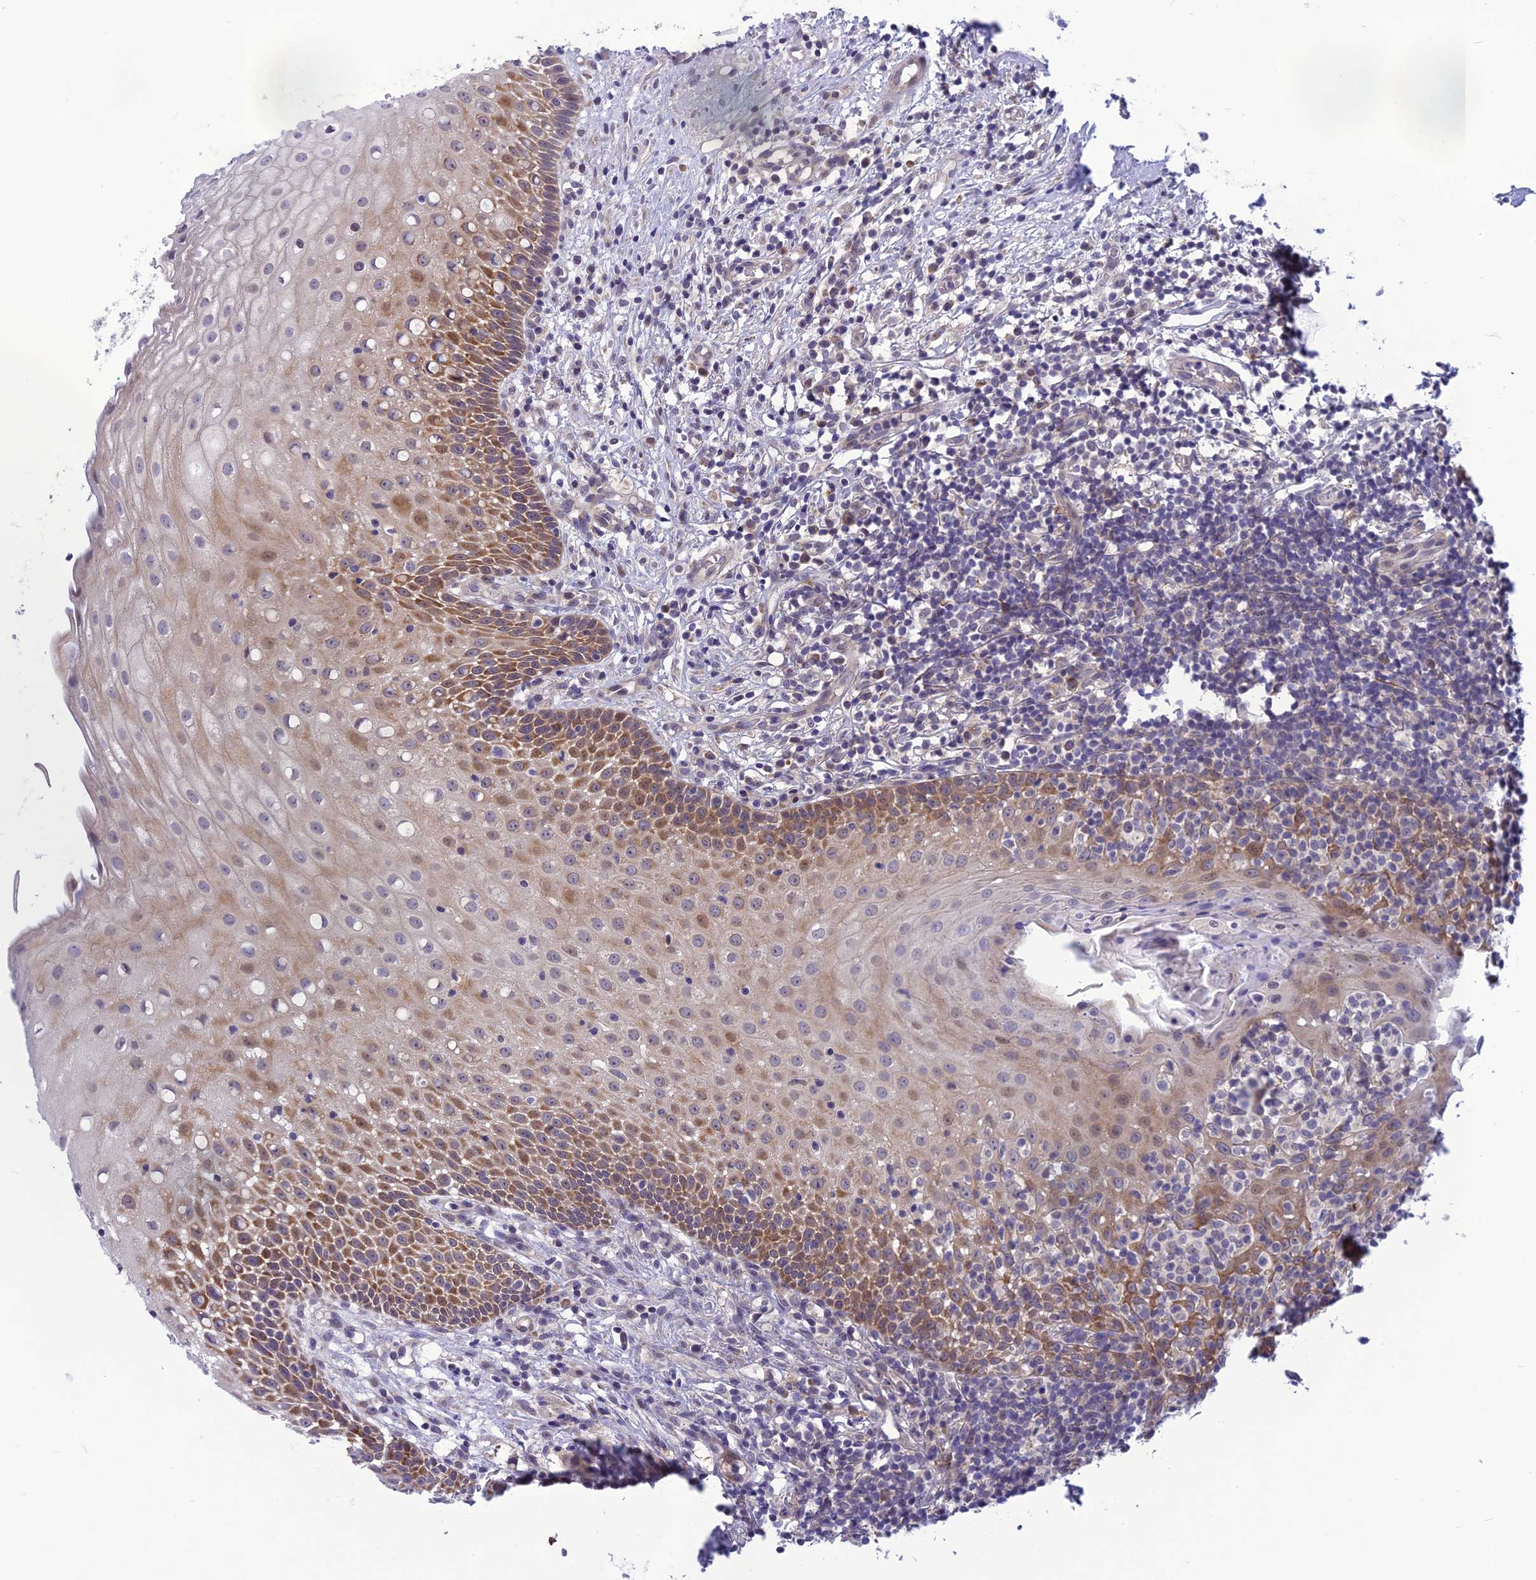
{"staining": {"intensity": "moderate", "quantity": "<25%", "location": "cytoplasmic/membranous"}, "tissue": "oral mucosa", "cell_type": "Squamous epithelial cells", "image_type": "normal", "snomed": [{"axis": "morphology", "description": "Normal tissue, NOS"}, {"axis": "topography", "description": "Oral tissue"}], "caption": "This photomicrograph displays unremarkable oral mucosa stained with immunohistochemistry to label a protein in brown. The cytoplasmic/membranous of squamous epithelial cells show moderate positivity for the protein. Nuclei are counter-stained blue.", "gene": "PSMF1", "patient": {"sex": "female", "age": 69}}